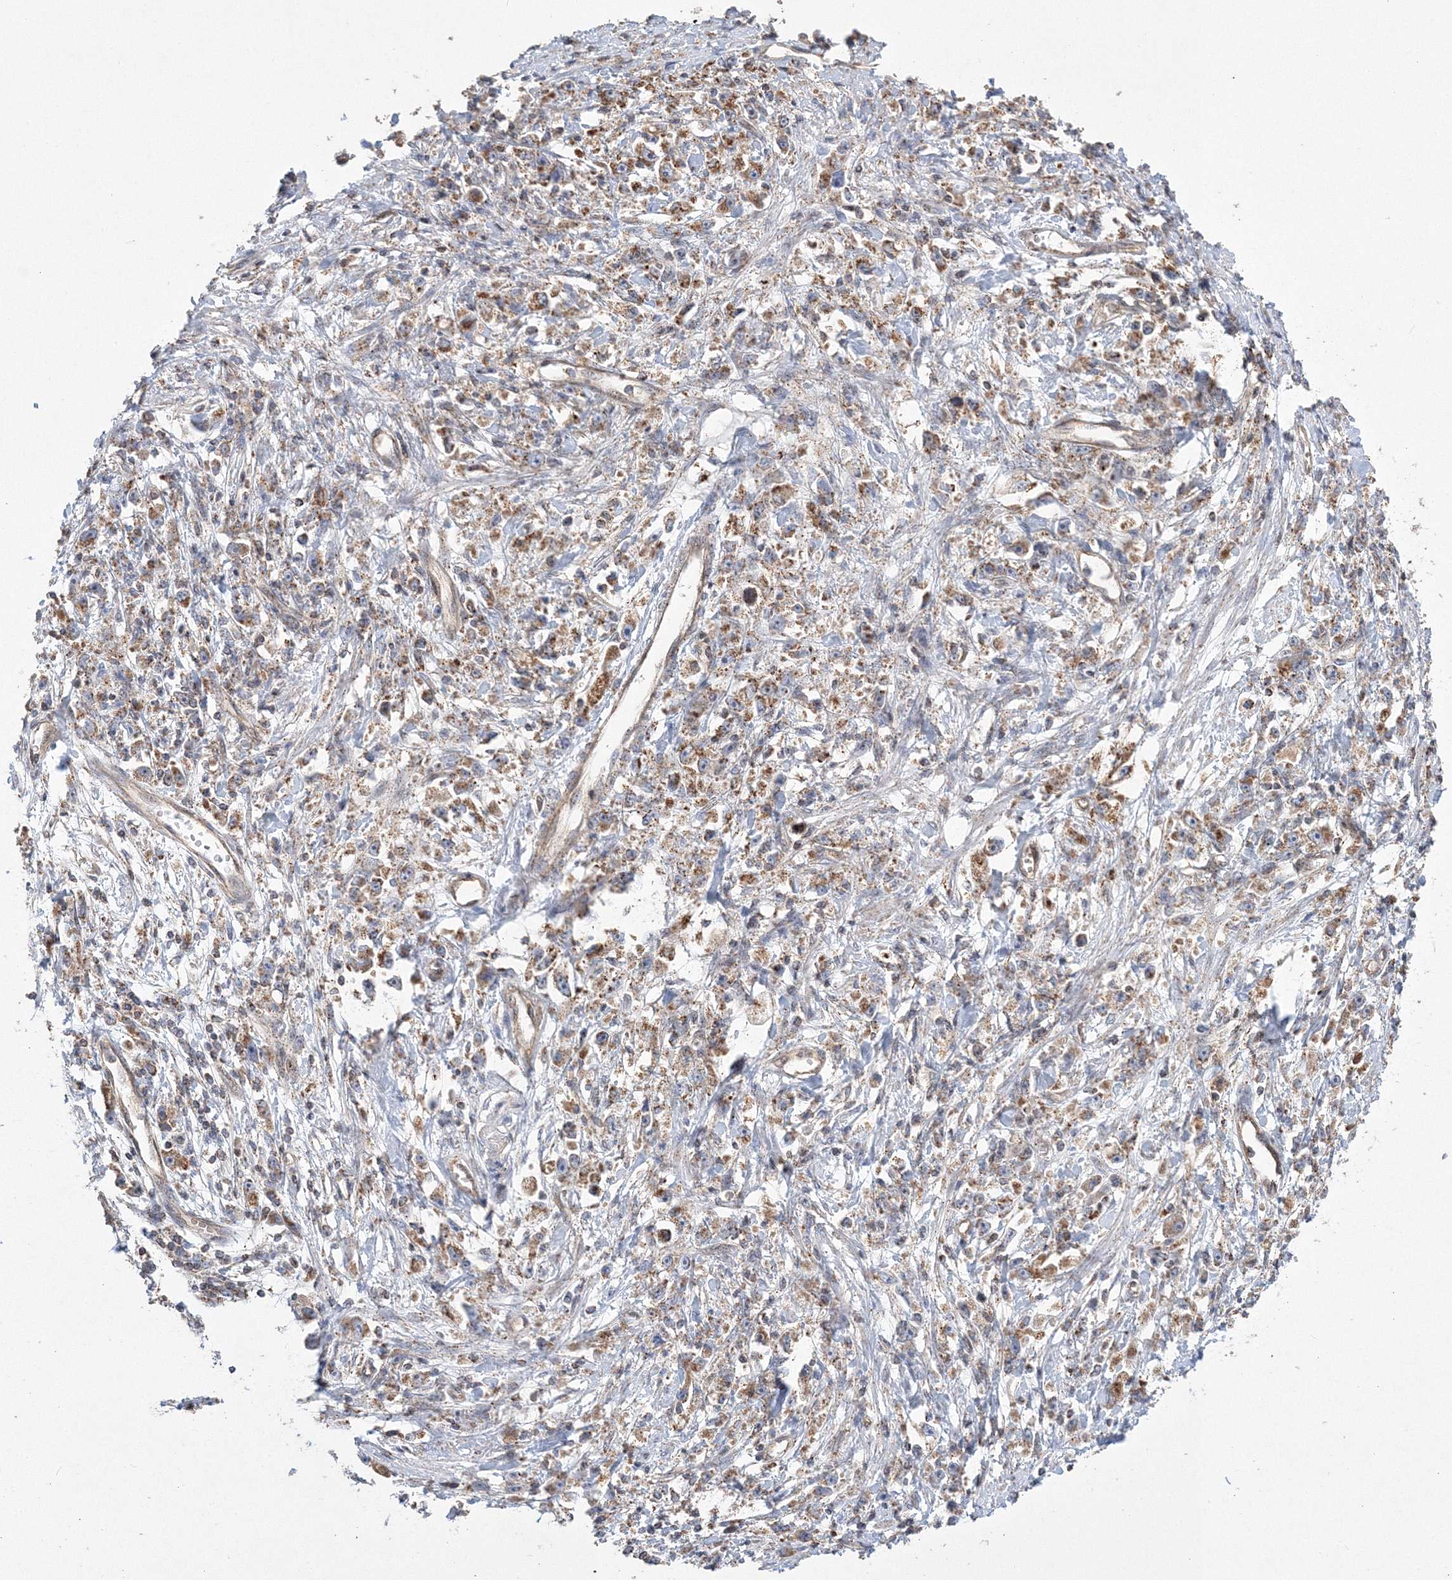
{"staining": {"intensity": "moderate", "quantity": ">75%", "location": "cytoplasmic/membranous"}, "tissue": "stomach cancer", "cell_type": "Tumor cells", "image_type": "cancer", "snomed": [{"axis": "morphology", "description": "Adenocarcinoma, NOS"}, {"axis": "topography", "description": "Stomach"}], "caption": "This histopathology image demonstrates stomach cancer stained with IHC to label a protein in brown. The cytoplasmic/membranous of tumor cells show moderate positivity for the protein. Nuclei are counter-stained blue.", "gene": "AASDH", "patient": {"sex": "female", "age": 59}}